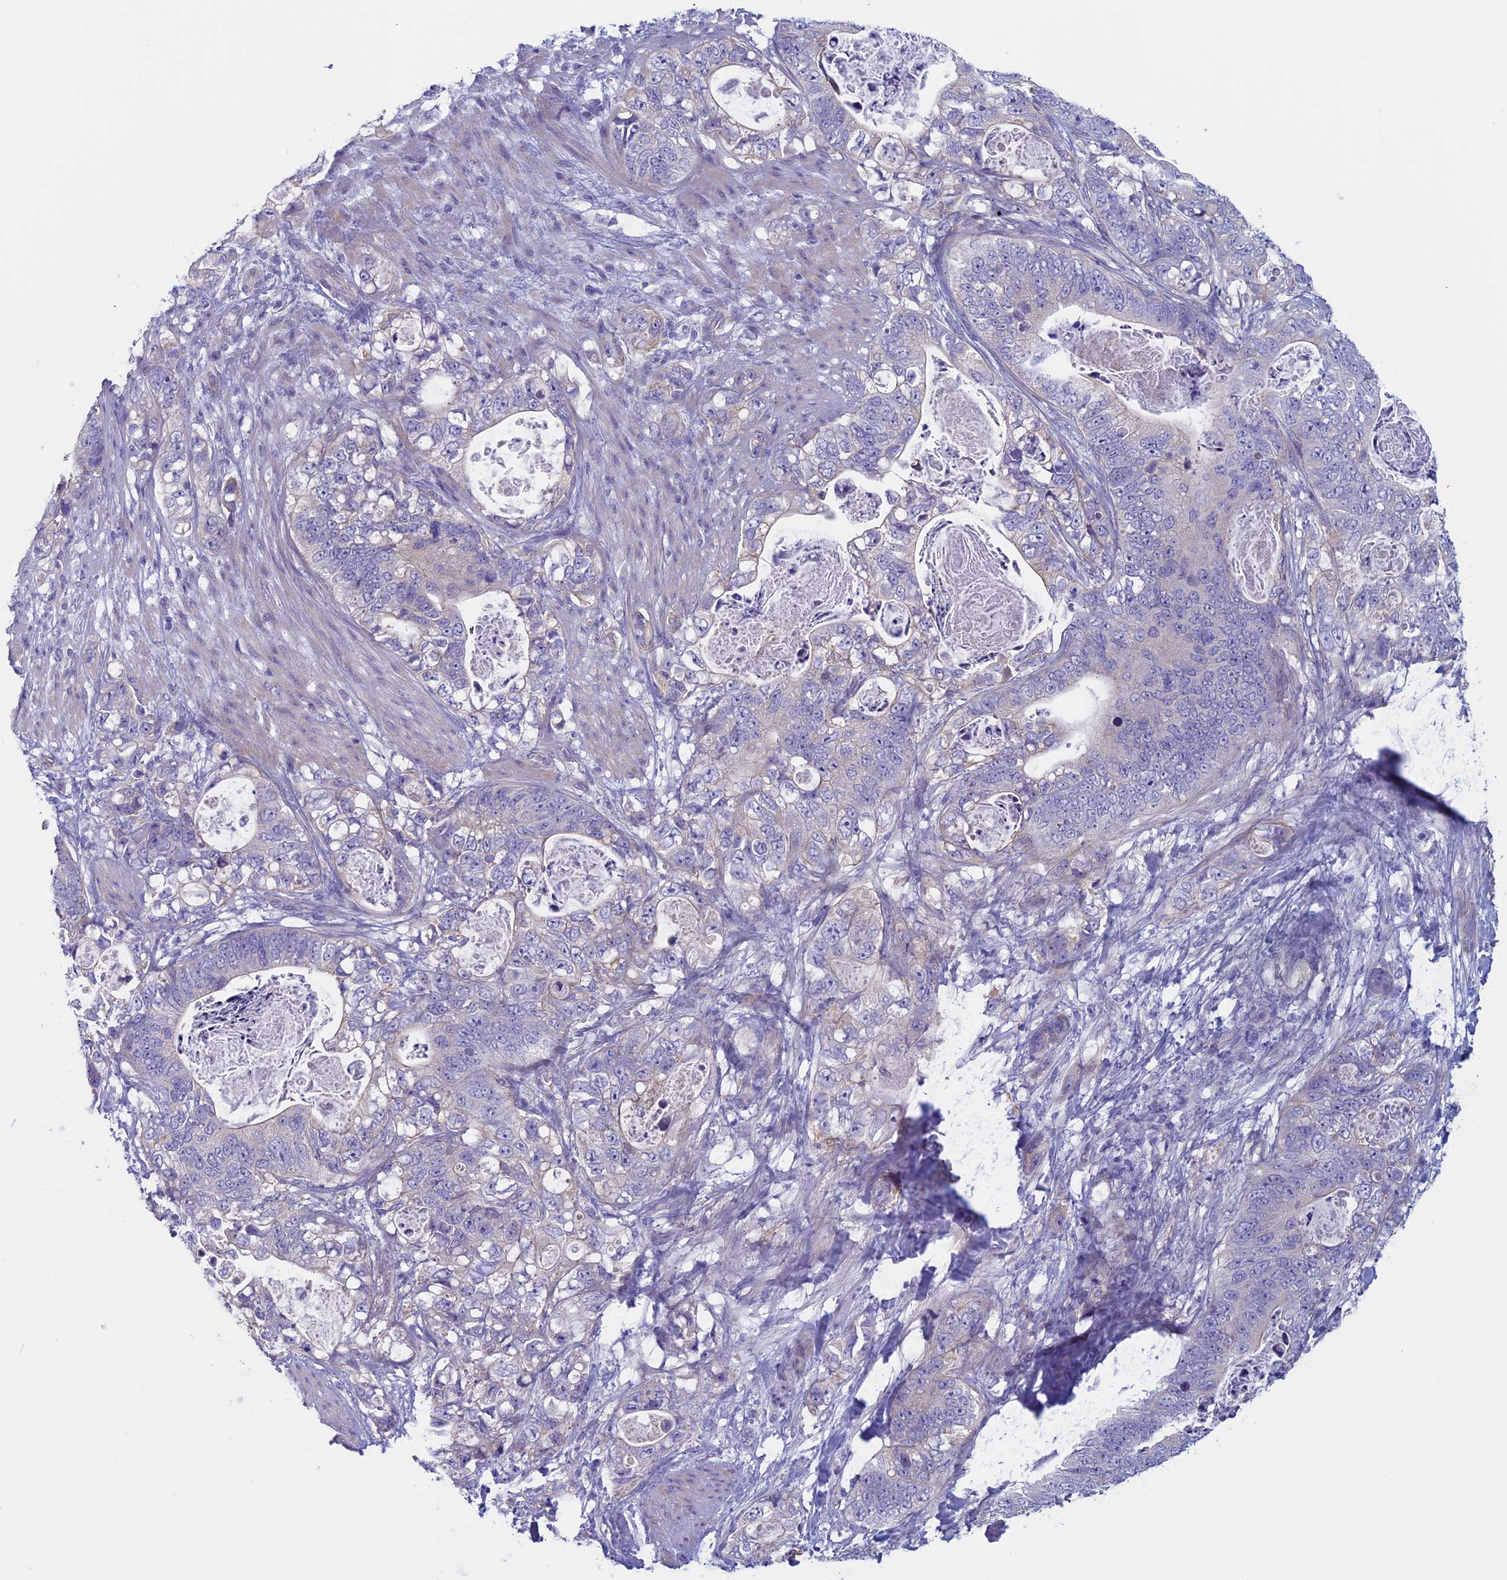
{"staining": {"intensity": "negative", "quantity": "none", "location": "none"}, "tissue": "stomach cancer", "cell_type": "Tumor cells", "image_type": "cancer", "snomed": [{"axis": "morphology", "description": "Normal tissue, NOS"}, {"axis": "morphology", "description": "Adenocarcinoma, NOS"}, {"axis": "topography", "description": "Stomach"}], "caption": "Immunohistochemistry micrograph of neoplastic tissue: human stomach cancer stained with DAB (3,3'-diaminobenzidine) displays no significant protein positivity in tumor cells.", "gene": "CNOT6L", "patient": {"sex": "female", "age": 89}}